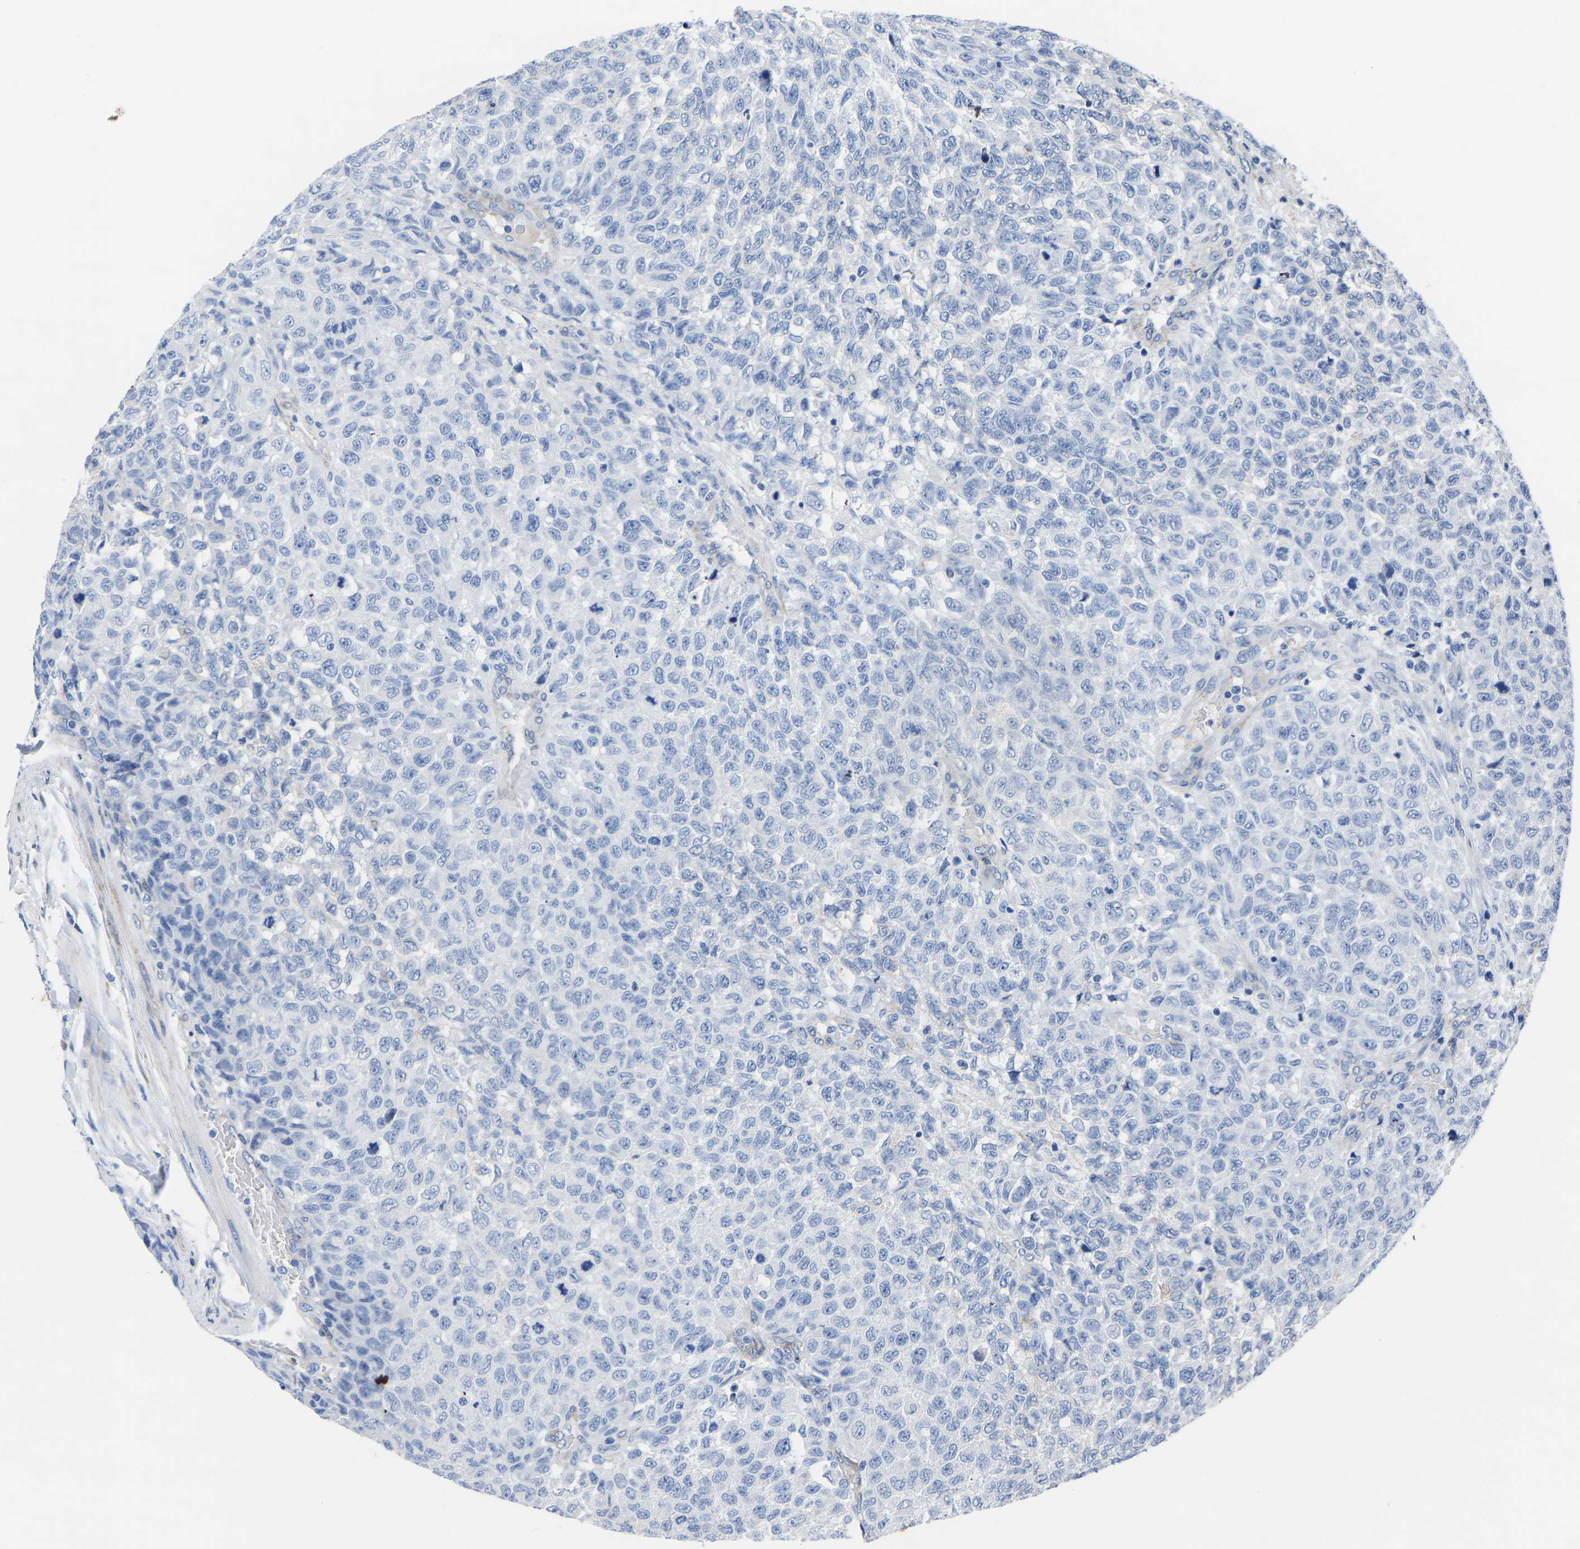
{"staining": {"intensity": "negative", "quantity": "none", "location": "none"}, "tissue": "testis cancer", "cell_type": "Tumor cells", "image_type": "cancer", "snomed": [{"axis": "morphology", "description": "Seminoma, NOS"}, {"axis": "topography", "description": "Testis"}], "caption": "This is an immunohistochemistry (IHC) histopathology image of testis cancer (seminoma). There is no staining in tumor cells.", "gene": "SLC45A3", "patient": {"sex": "male", "age": 59}}